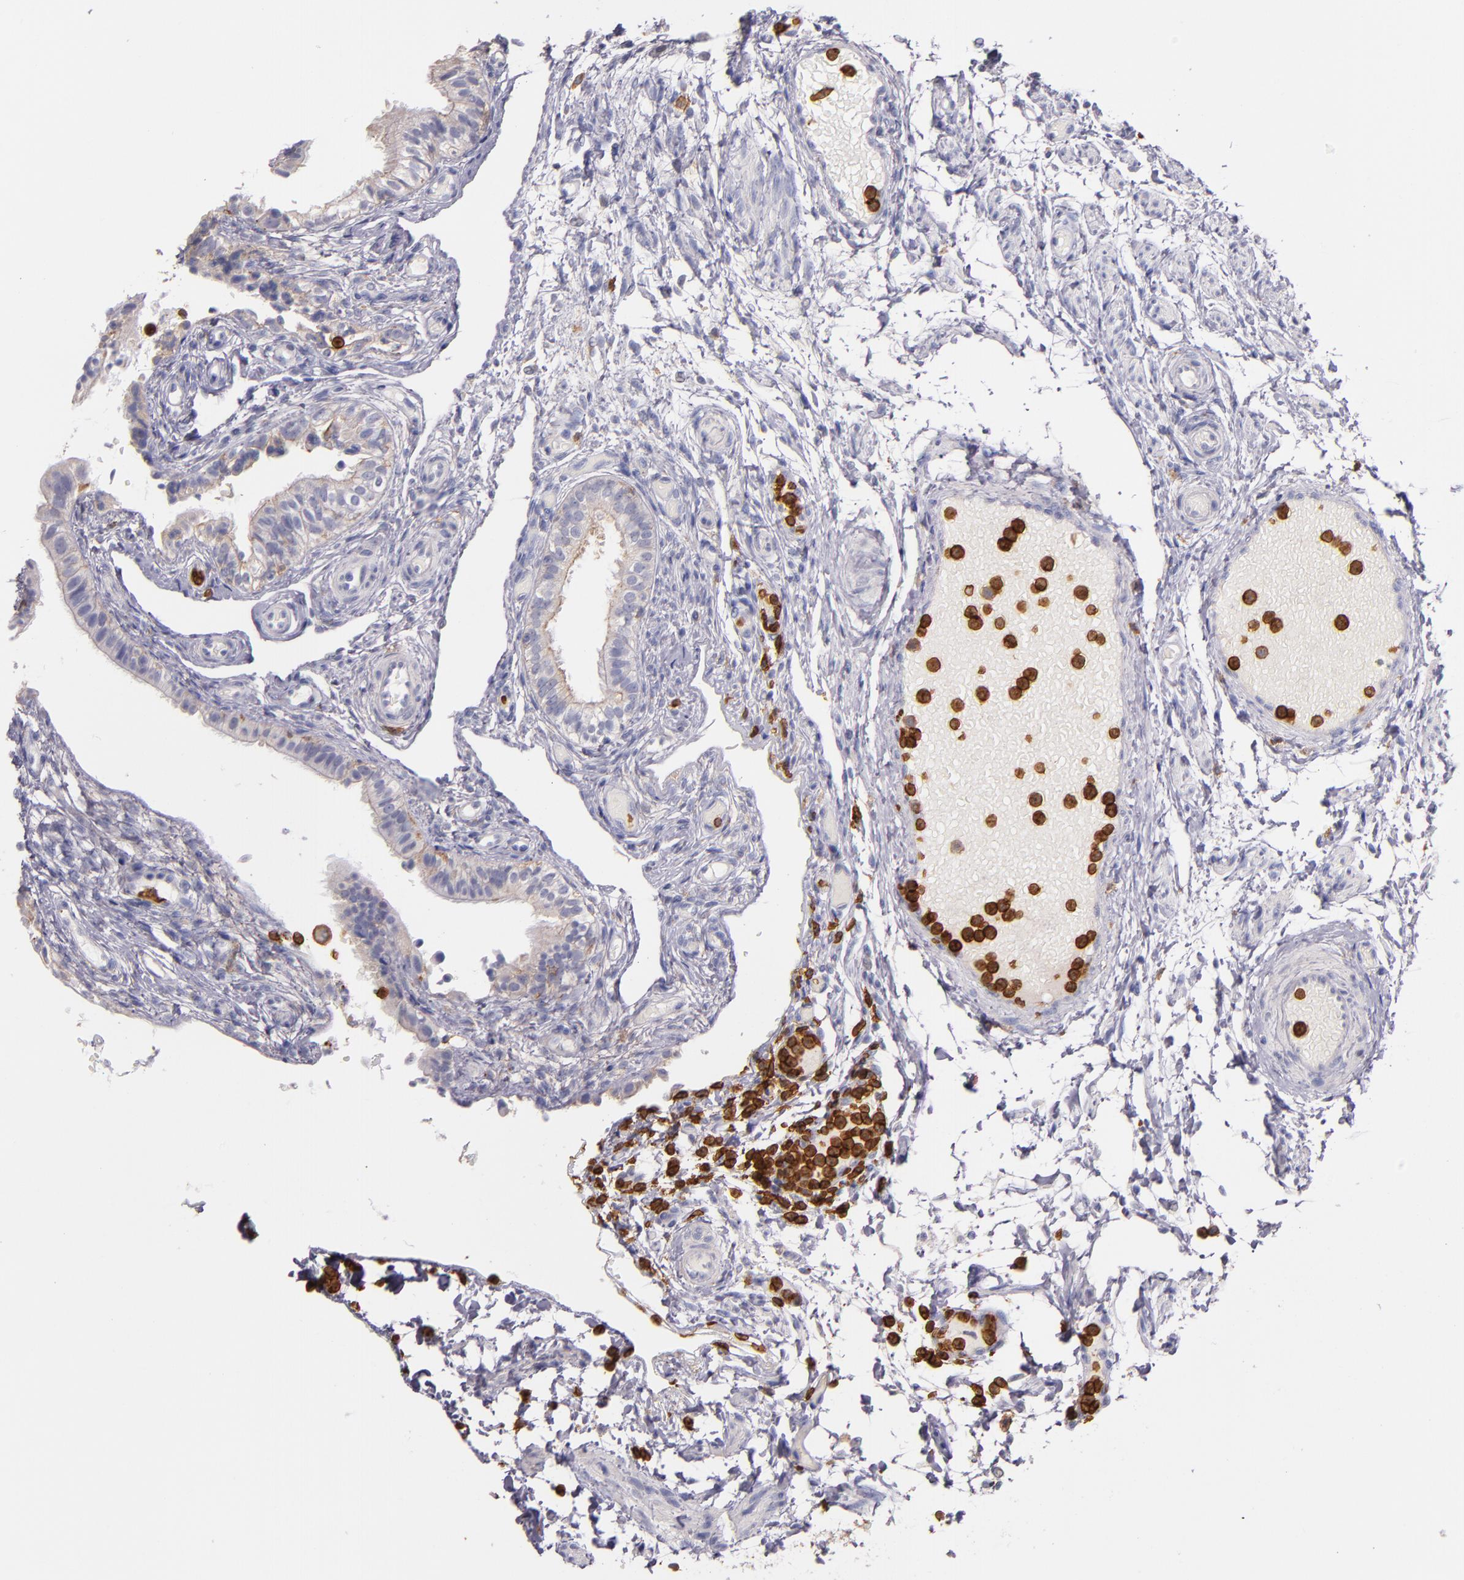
{"staining": {"intensity": "weak", "quantity": "25%-75%", "location": "cytoplasmic/membranous"}, "tissue": "fallopian tube", "cell_type": "Glandular cells", "image_type": "normal", "snomed": [{"axis": "morphology", "description": "Normal tissue, NOS"}, {"axis": "morphology", "description": "Dermoid, NOS"}, {"axis": "topography", "description": "Fallopian tube"}], "caption": "The immunohistochemical stain shows weak cytoplasmic/membranous positivity in glandular cells of unremarkable fallopian tube. The protein of interest is stained brown, and the nuclei are stained in blue (DAB IHC with brightfield microscopy, high magnification).", "gene": "C5AR1", "patient": {"sex": "female", "age": 33}}